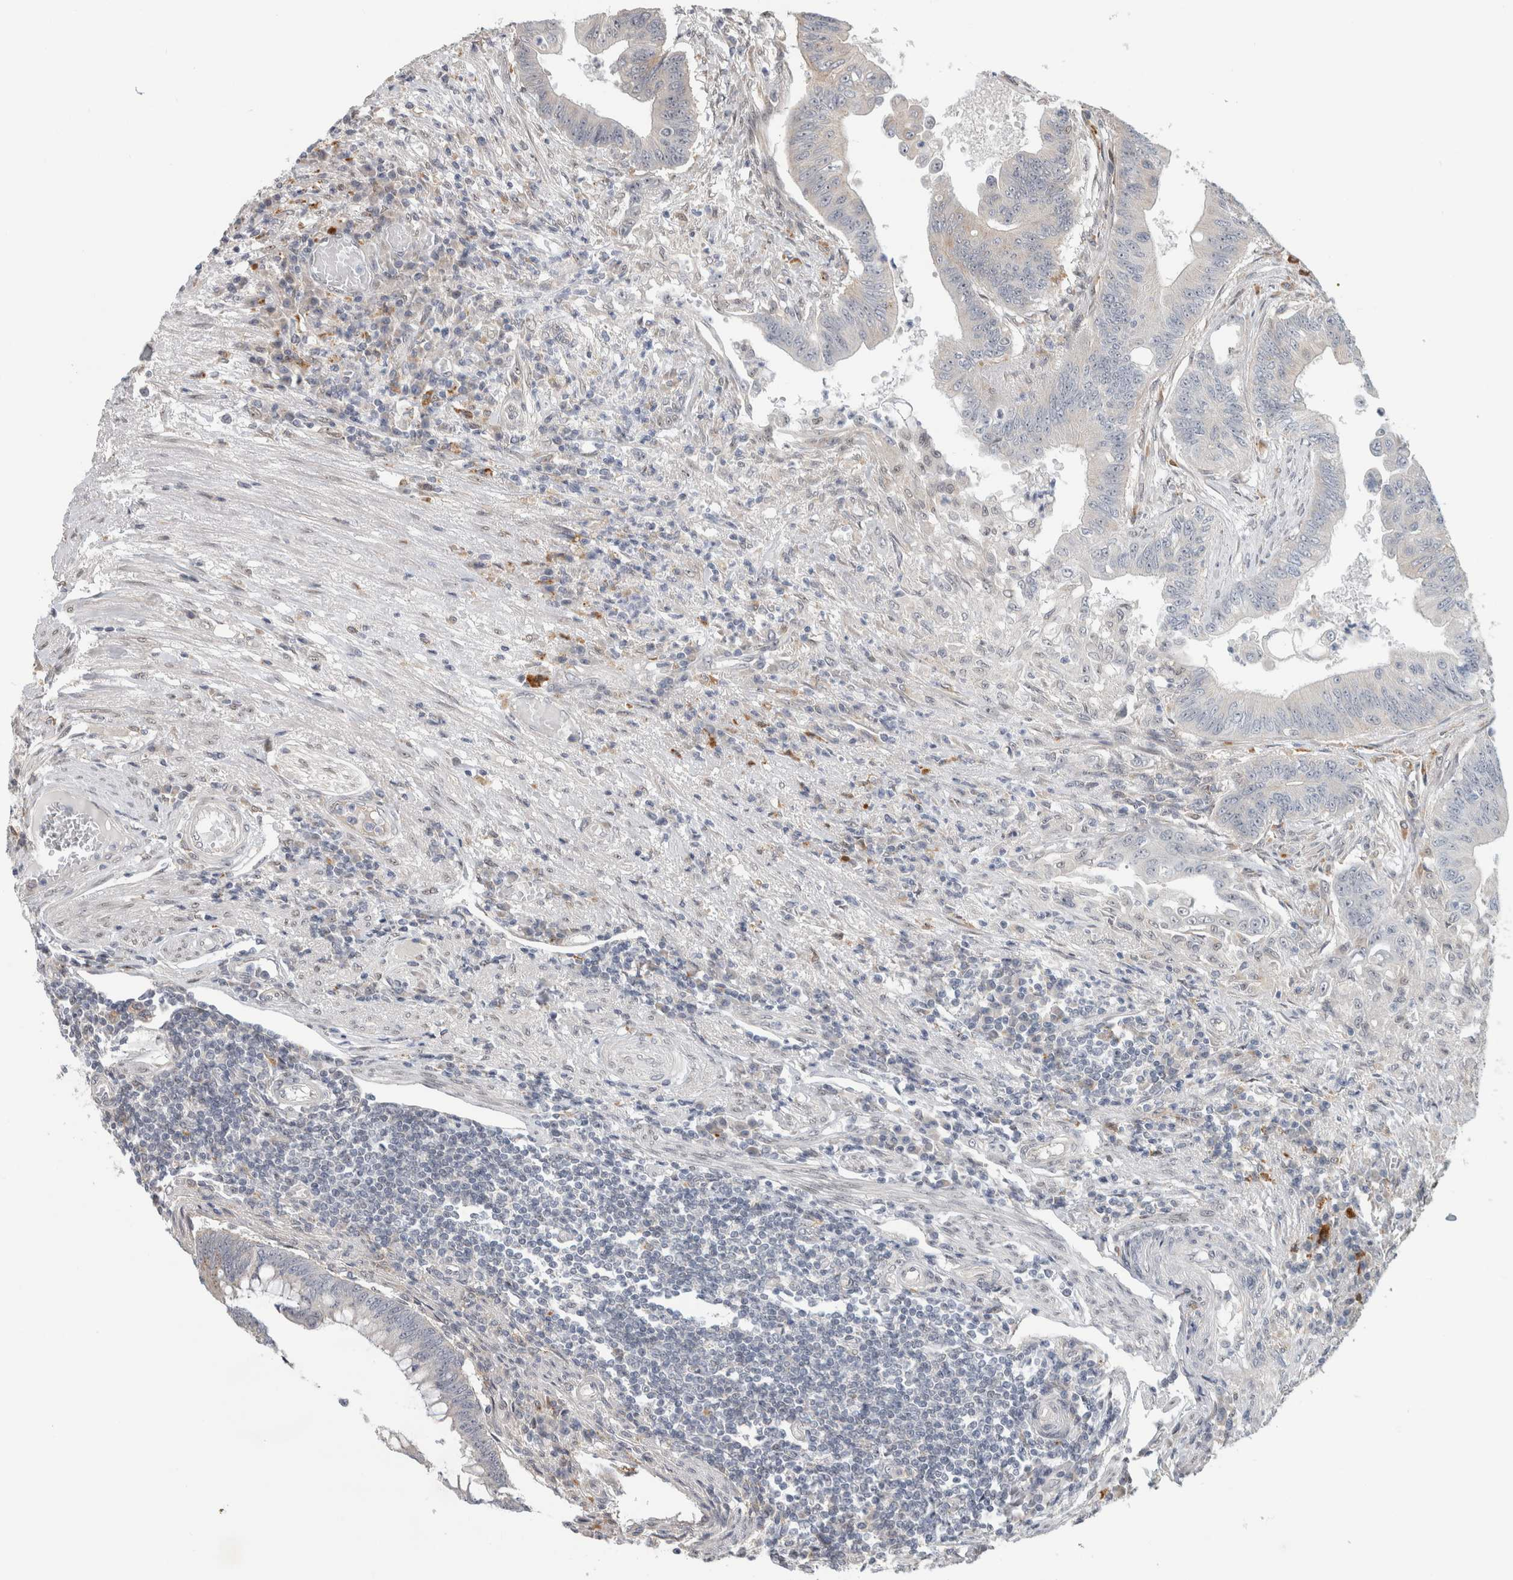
{"staining": {"intensity": "negative", "quantity": "none", "location": "none"}, "tissue": "colorectal cancer", "cell_type": "Tumor cells", "image_type": "cancer", "snomed": [{"axis": "morphology", "description": "Adenoma, NOS"}, {"axis": "morphology", "description": "Adenocarcinoma, NOS"}, {"axis": "topography", "description": "Colon"}], "caption": "Colorectal adenoma was stained to show a protein in brown. There is no significant expression in tumor cells.", "gene": "NAB2", "patient": {"sex": "male", "age": 79}}